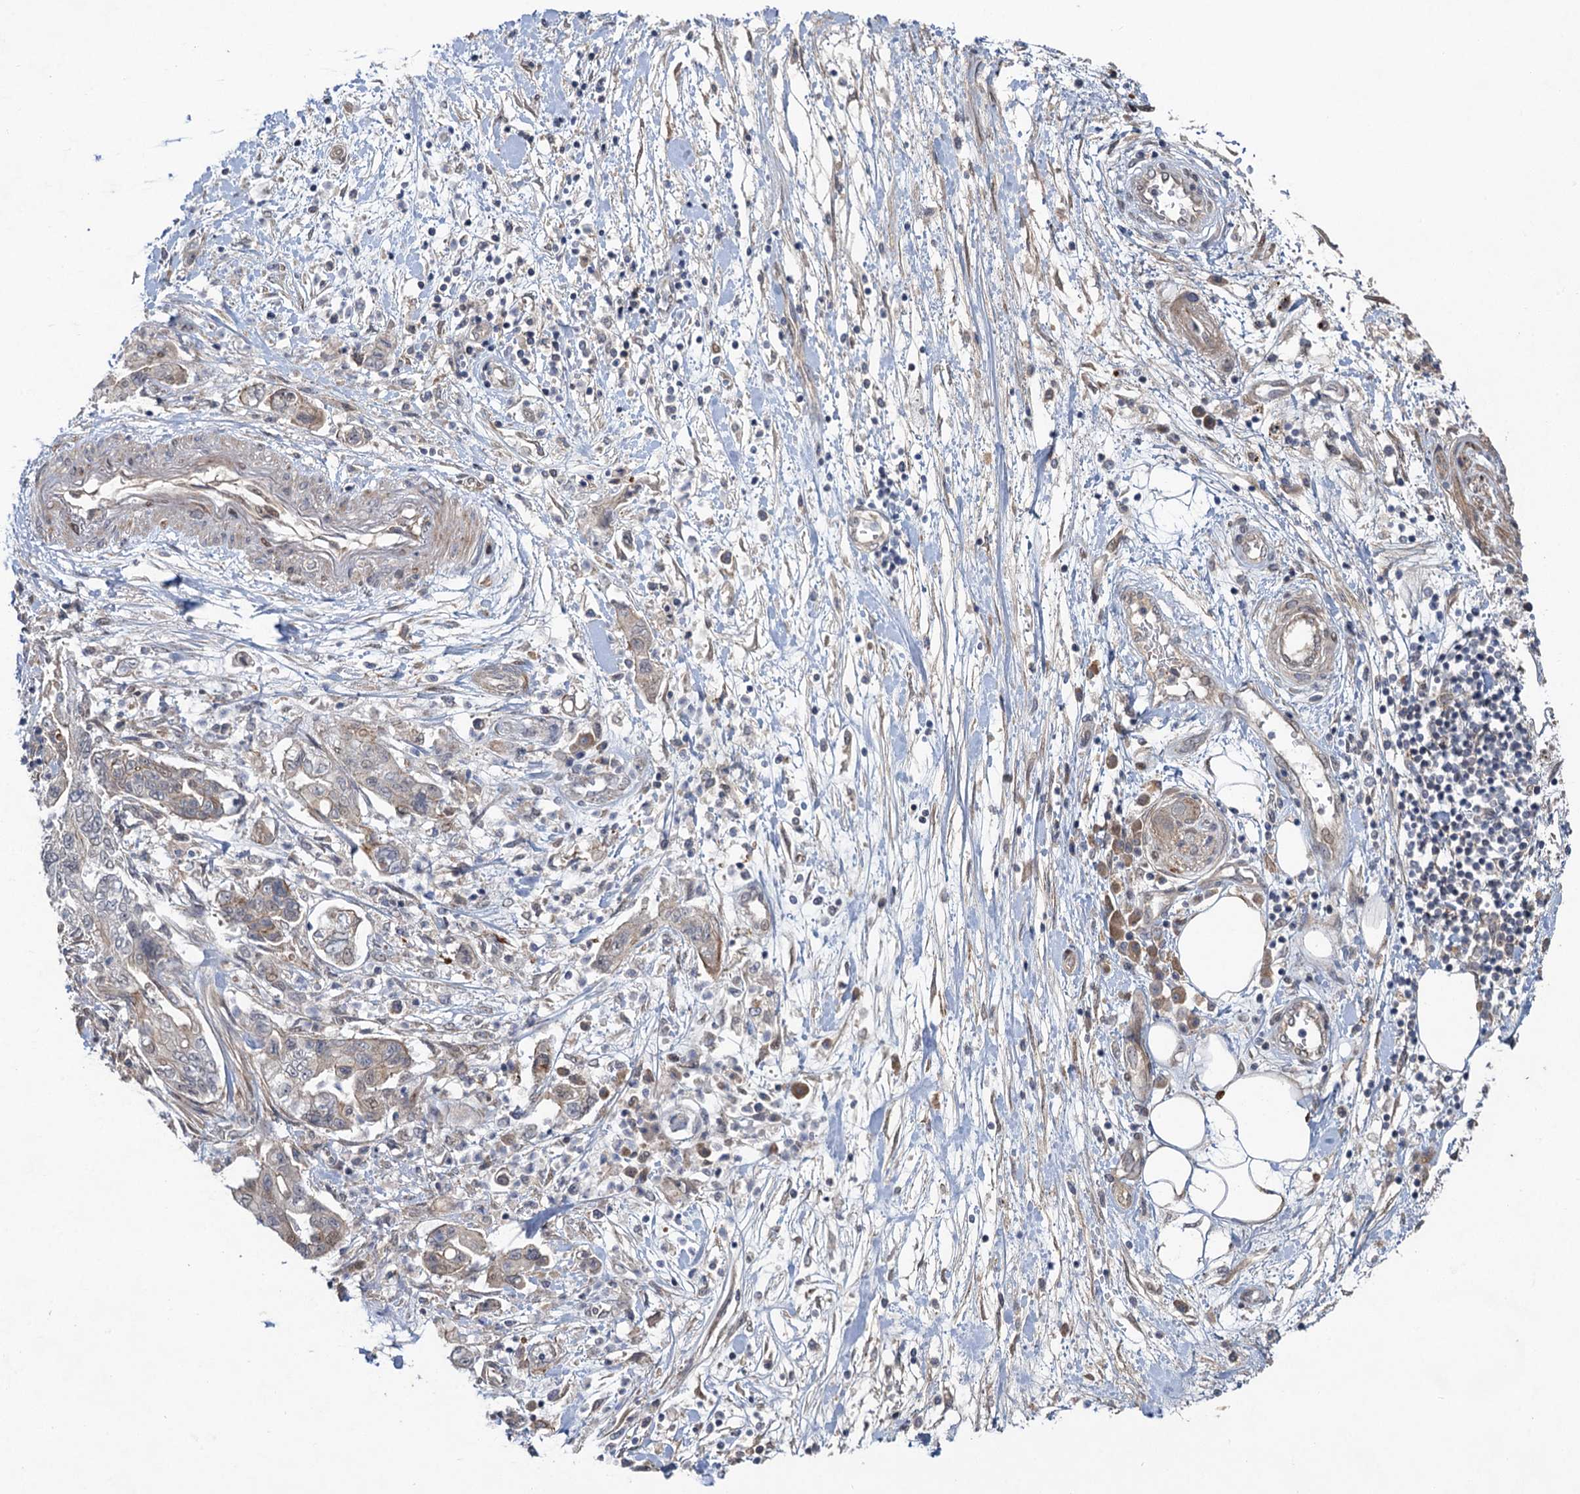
{"staining": {"intensity": "weak", "quantity": "<25%", "location": "nuclear"}, "tissue": "pancreatic cancer", "cell_type": "Tumor cells", "image_type": "cancer", "snomed": [{"axis": "morphology", "description": "Adenocarcinoma, NOS"}, {"axis": "topography", "description": "Pancreas"}], "caption": "There is no significant expression in tumor cells of pancreatic cancer.", "gene": "NUDT22", "patient": {"sex": "female", "age": 73}}